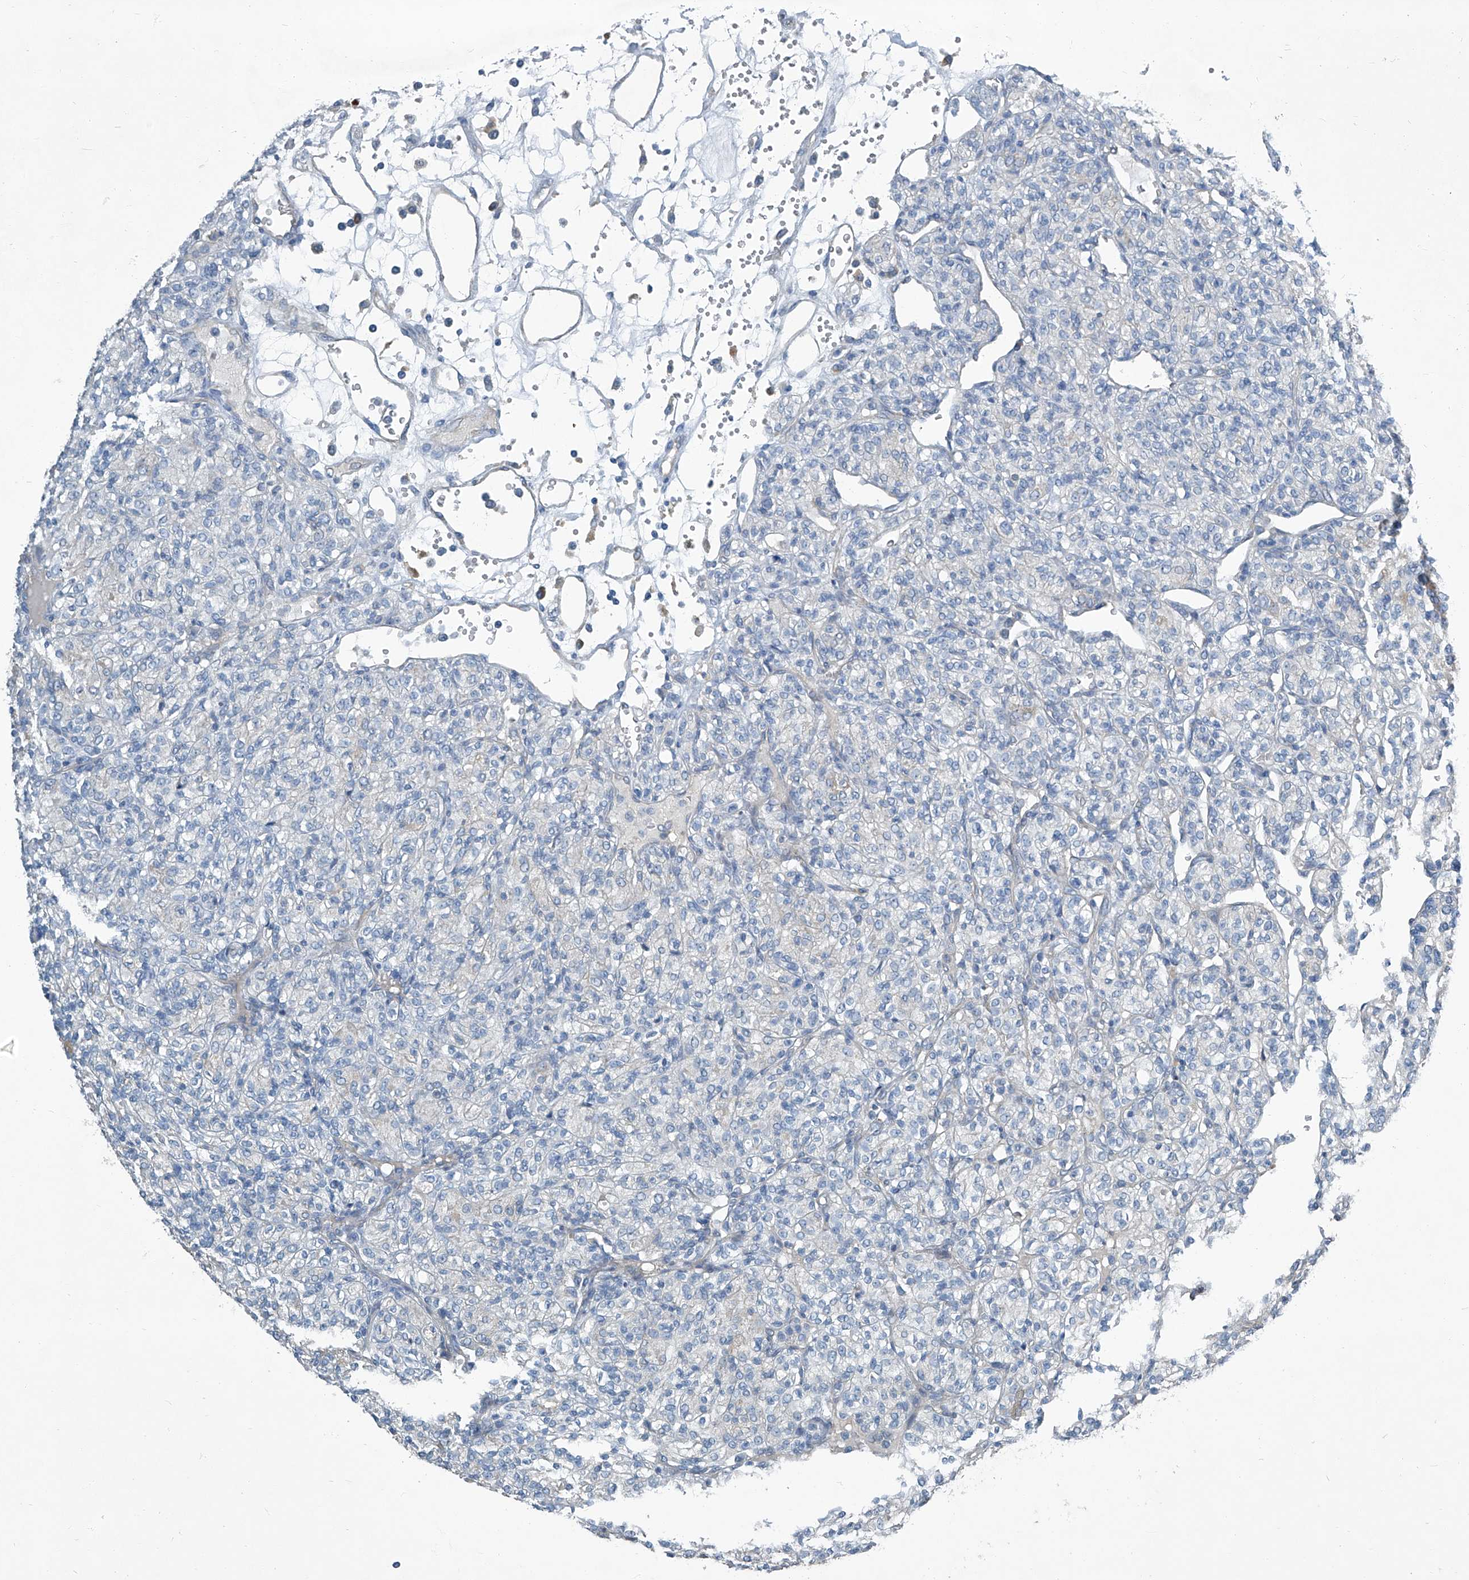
{"staining": {"intensity": "negative", "quantity": "none", "location": "none"}, "tissue": "renal cancer", "cell_type": "Tumor cells", "image_type": "cancer", "snomed": [{"axis": "morphology", "description": "Adenocarcinoma, NOS"}, {"axis": "topography", "description": "Kidney"}], "caption": "Immunohistochemistry histopathology image of neoplastic tissue: renal cancer stained with DAB demonstrates no significant protein staining in tumor cells.", "gene": "SLC26A11", "patient": {"sex": "male", "age": 77}}